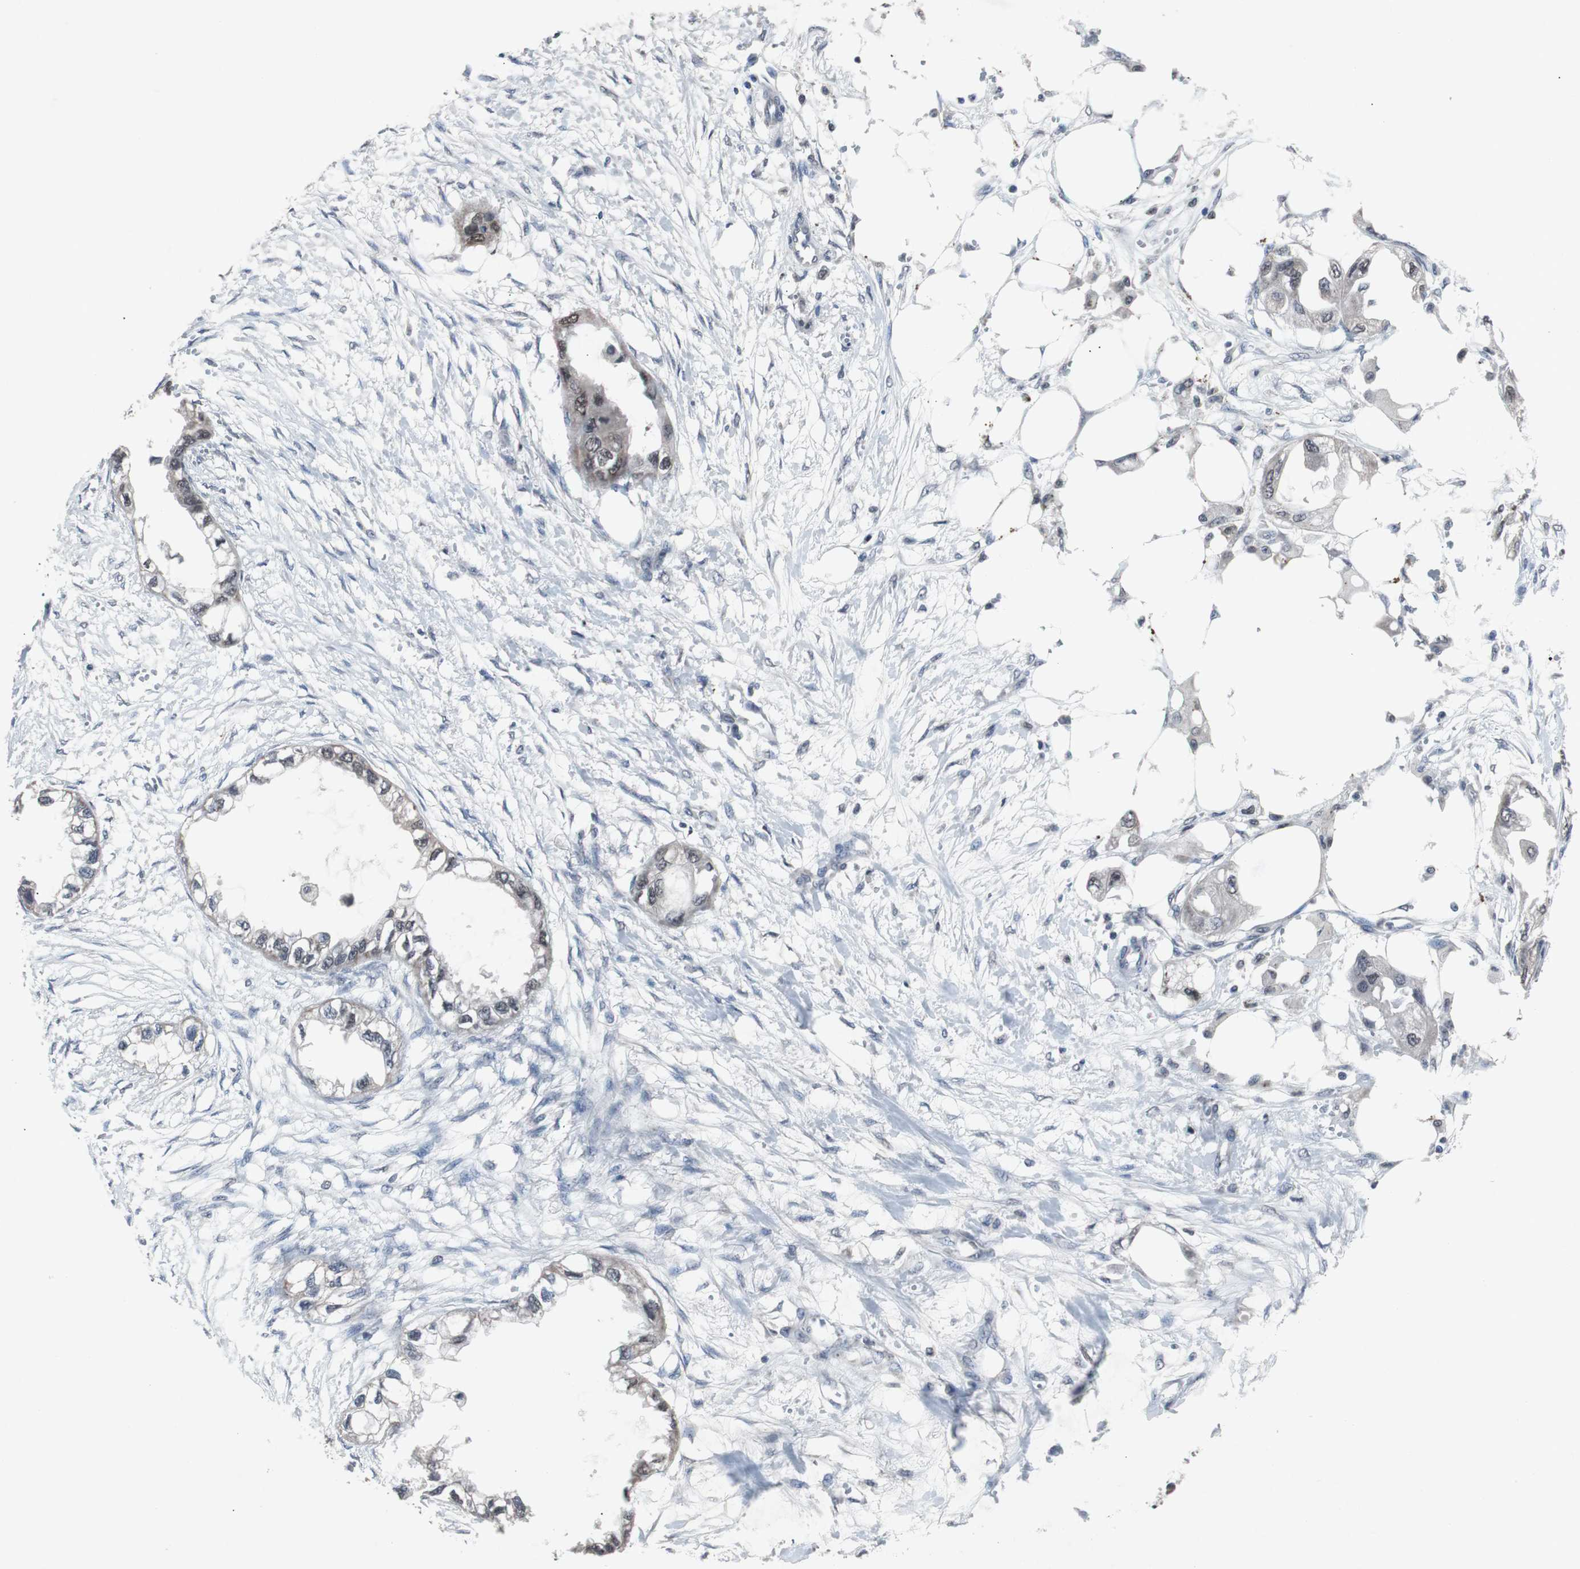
{"staining": {"intensity": "weak", "quantity": "<25%", "location": "nuclear"}, "tissue": "endometrial cancer", "cell_type": "Tumor cells", "image_type": "cancer", "snomed": [{"axis": "morphology", "description": "Adenocarcinoma, NOS"}, {"axis": "topography", "description": "Endometrium"}], "caption": "The image displays no significant positivity in tumor cells of endometrial adenocarcinoma.", "gene": "RBM47", "patient": {"sex": "female", "age": 67}}